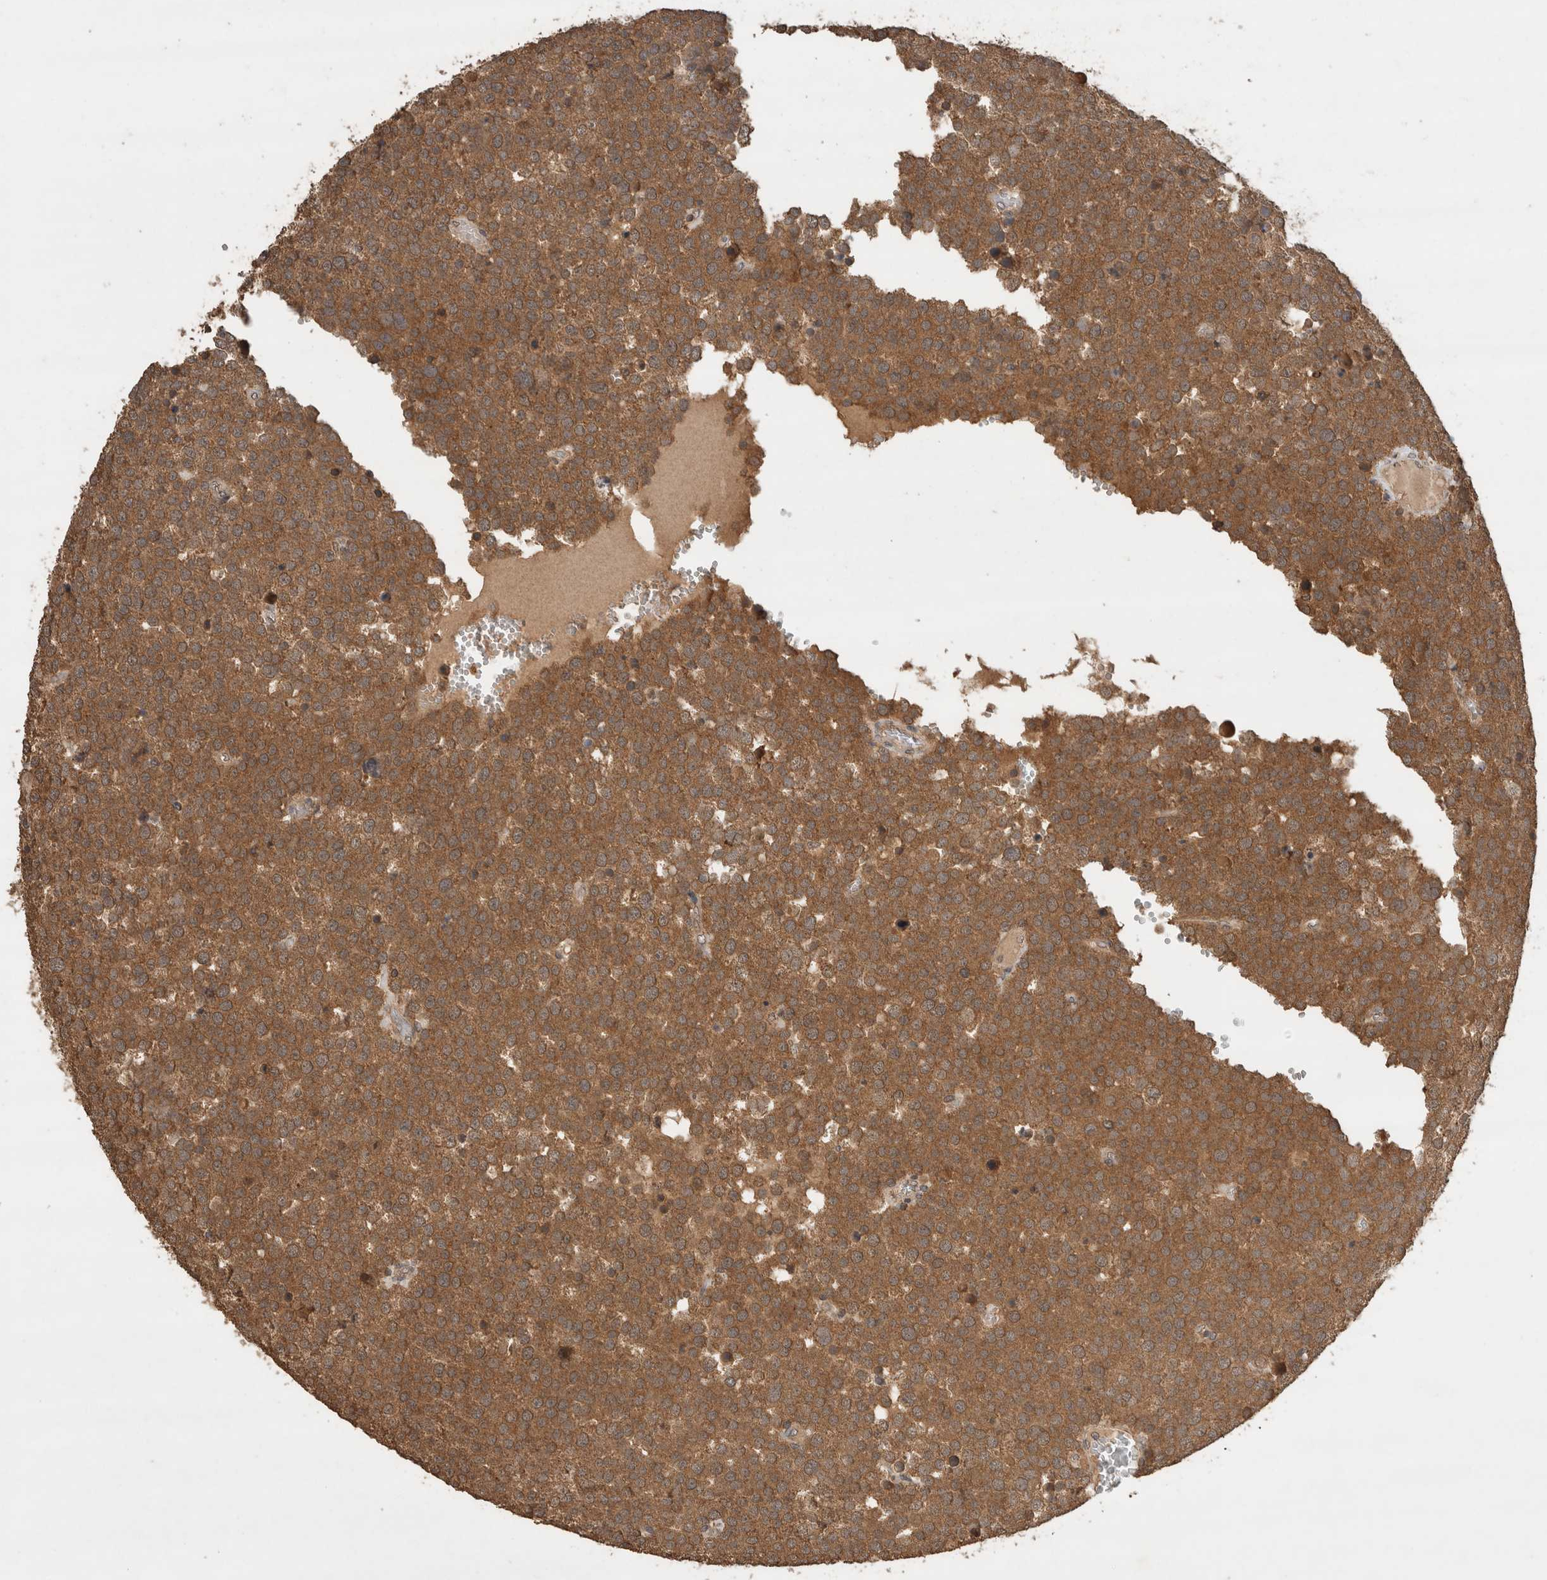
{"staining": {"intensity": "strong", "quantity": ">75%", "location": "cytoplasmic/membranous"}, "tissue": "testis cancer", "cell_type": "Tumor cells", "image_type": "cancer", "snomed": [{"axis": "morphology", "description": "Seminoma, NOS"}, {"axis": "topography", "description": "Testis"}], "caption": "Immunohistochemical staining of testis cancer reveals strong cytoplasmic/membranous protein staining in approximately >75% of tumor cells. Using DAB (3,3'-diaminobenzidine) (brown) and hematoxylin (blue) stains, captured at high magnification using brightfield microscopy.", "gene": "OTUD7B", "patient": {"sex": "male", "age": 71}}